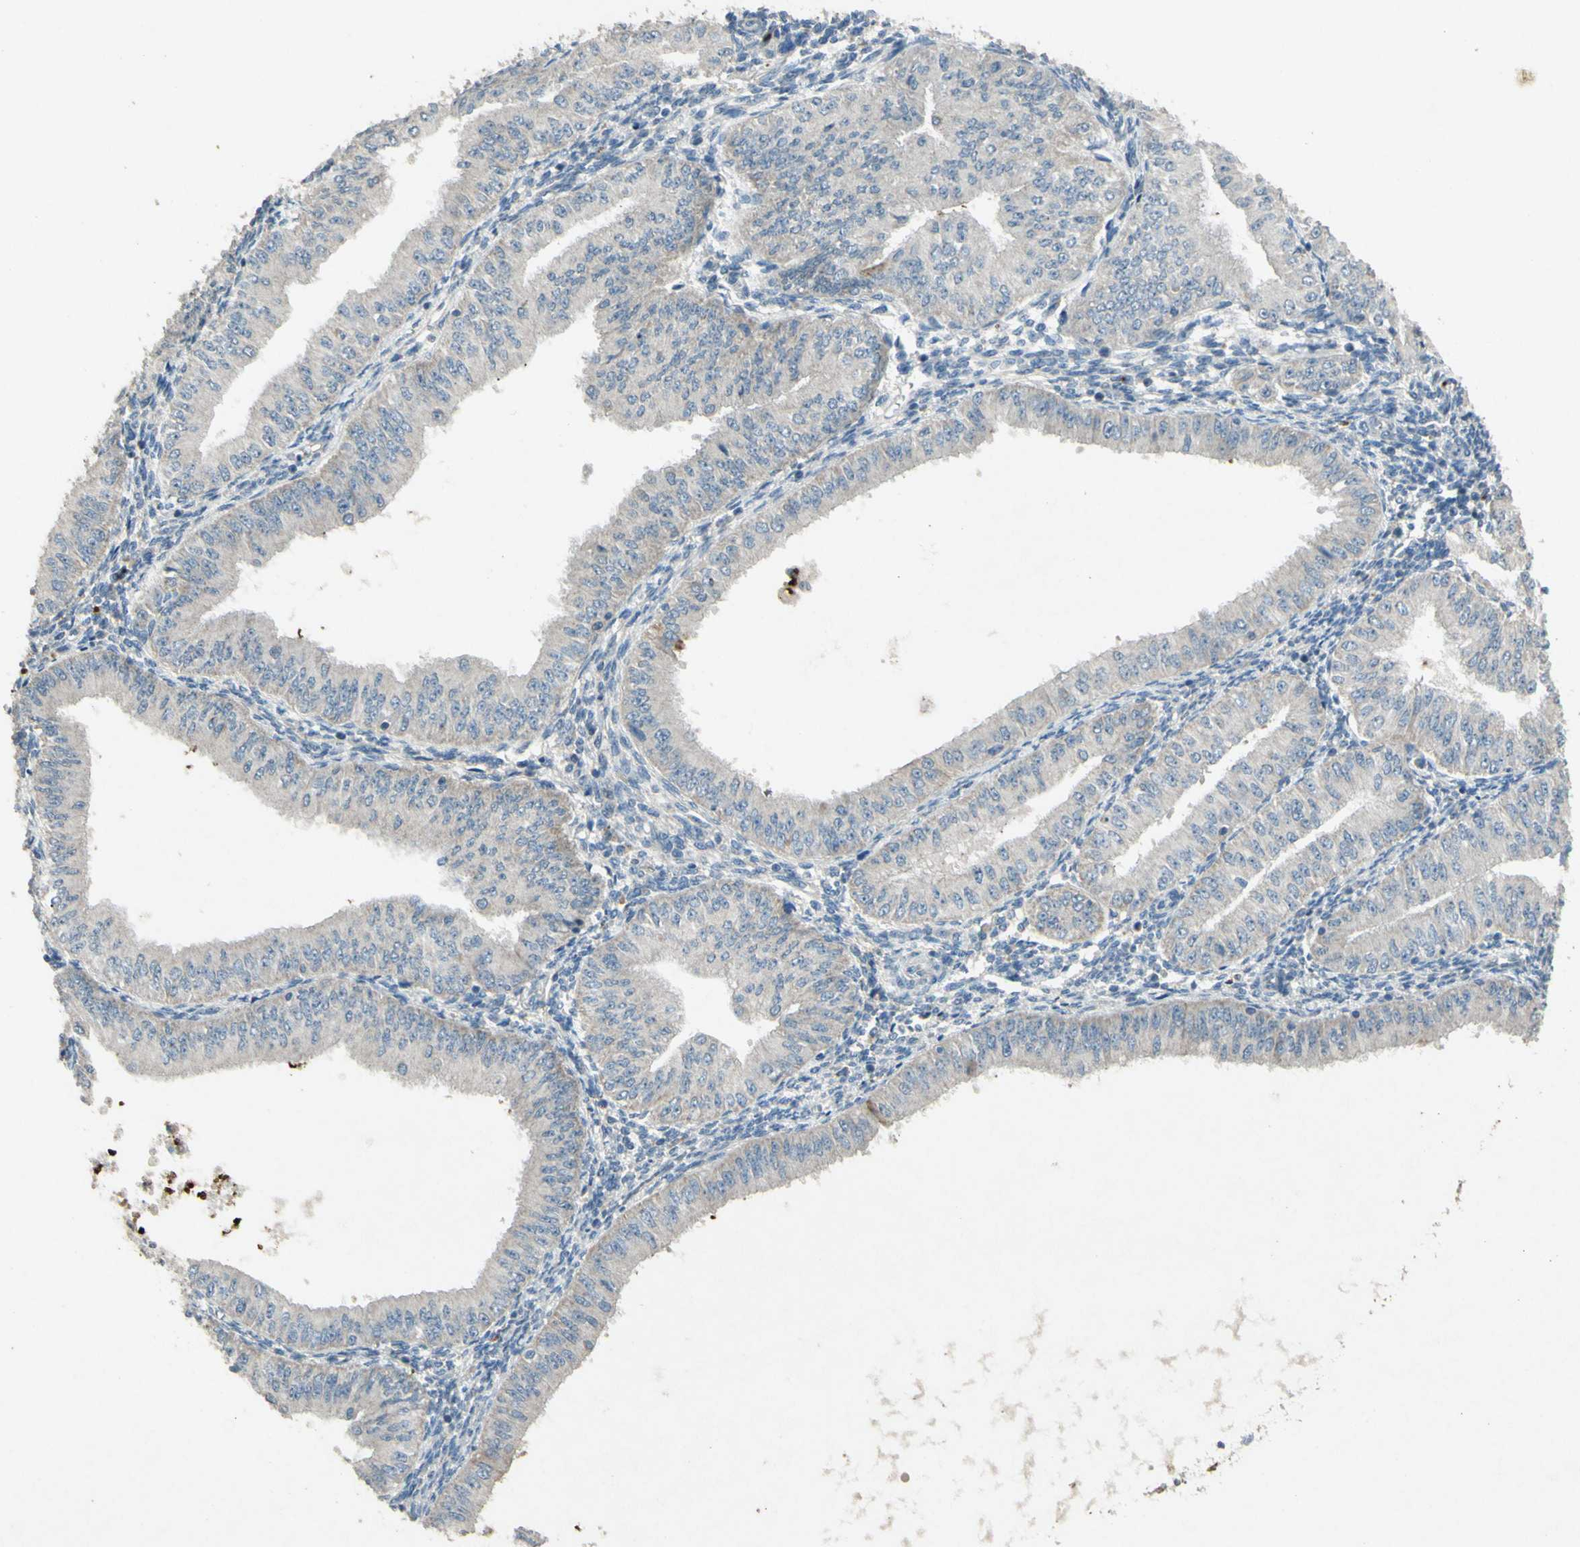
{"staining": {"intensity": "negative", "quantity": "none", "location": "none"}, "tissue": "endometrial cancer", "cell_type": "Tumor cells", "image_type": "cancer", "snomed": [{"axis": "morphology", "description": "Normal tissue, NOS"}, {"axis": "morphology", "description": "Adenocarcinoma, NOS"}, {"axis": "topography", "description": "Endometrium"}], "caption": "Endometrial cancer (adenocarcinoma) was stained to show a protein in brown. There is no significant positivity in tumor cells. (Immunohistochemistry (ihc), brightfield microscopy, high magnification).", "gene": "TIMM21", "patient": {"sex": "female", "age": 53}}